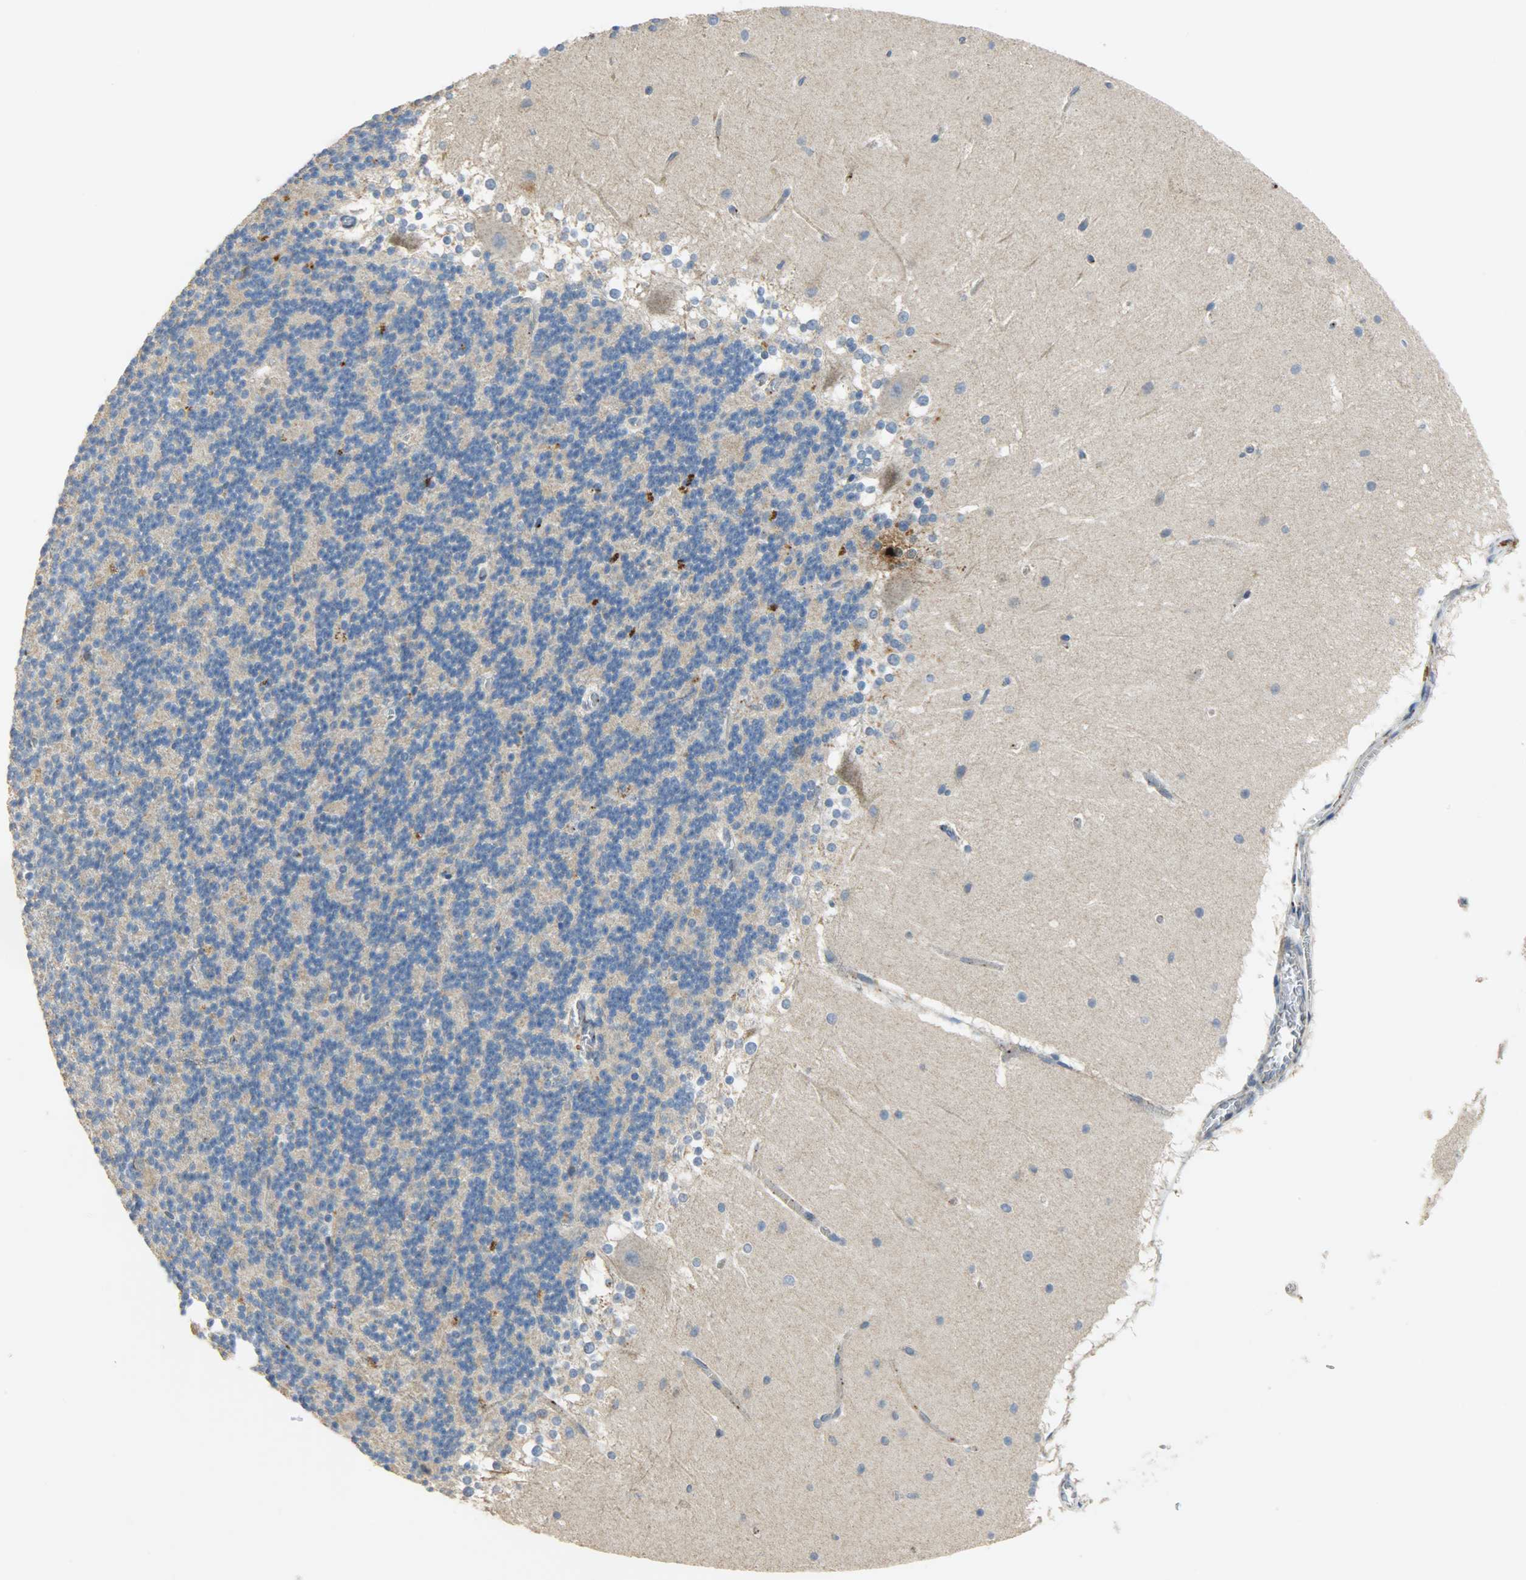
{"staining": {"intensity": "weak", "quantity": "25%-75%", "location": "cytoplasmic/membranous"}, "tissue": "cerebellum", "cell_type": "Cells in granular layer", "image_type": "normal", "snomed": [{"axis": "morphology", "description": "Normal tissue, NOS"}, {"axis": "topography", "description": "Cerebellum"}], "caption": "Cells in granular layer reveal low levels of weak cytoplasmic/membranous expression in approximately 25%-75% of cells in benign cerebellum.", "gene": "GIT2", "patient": {"sex": "female", "age": 19}}